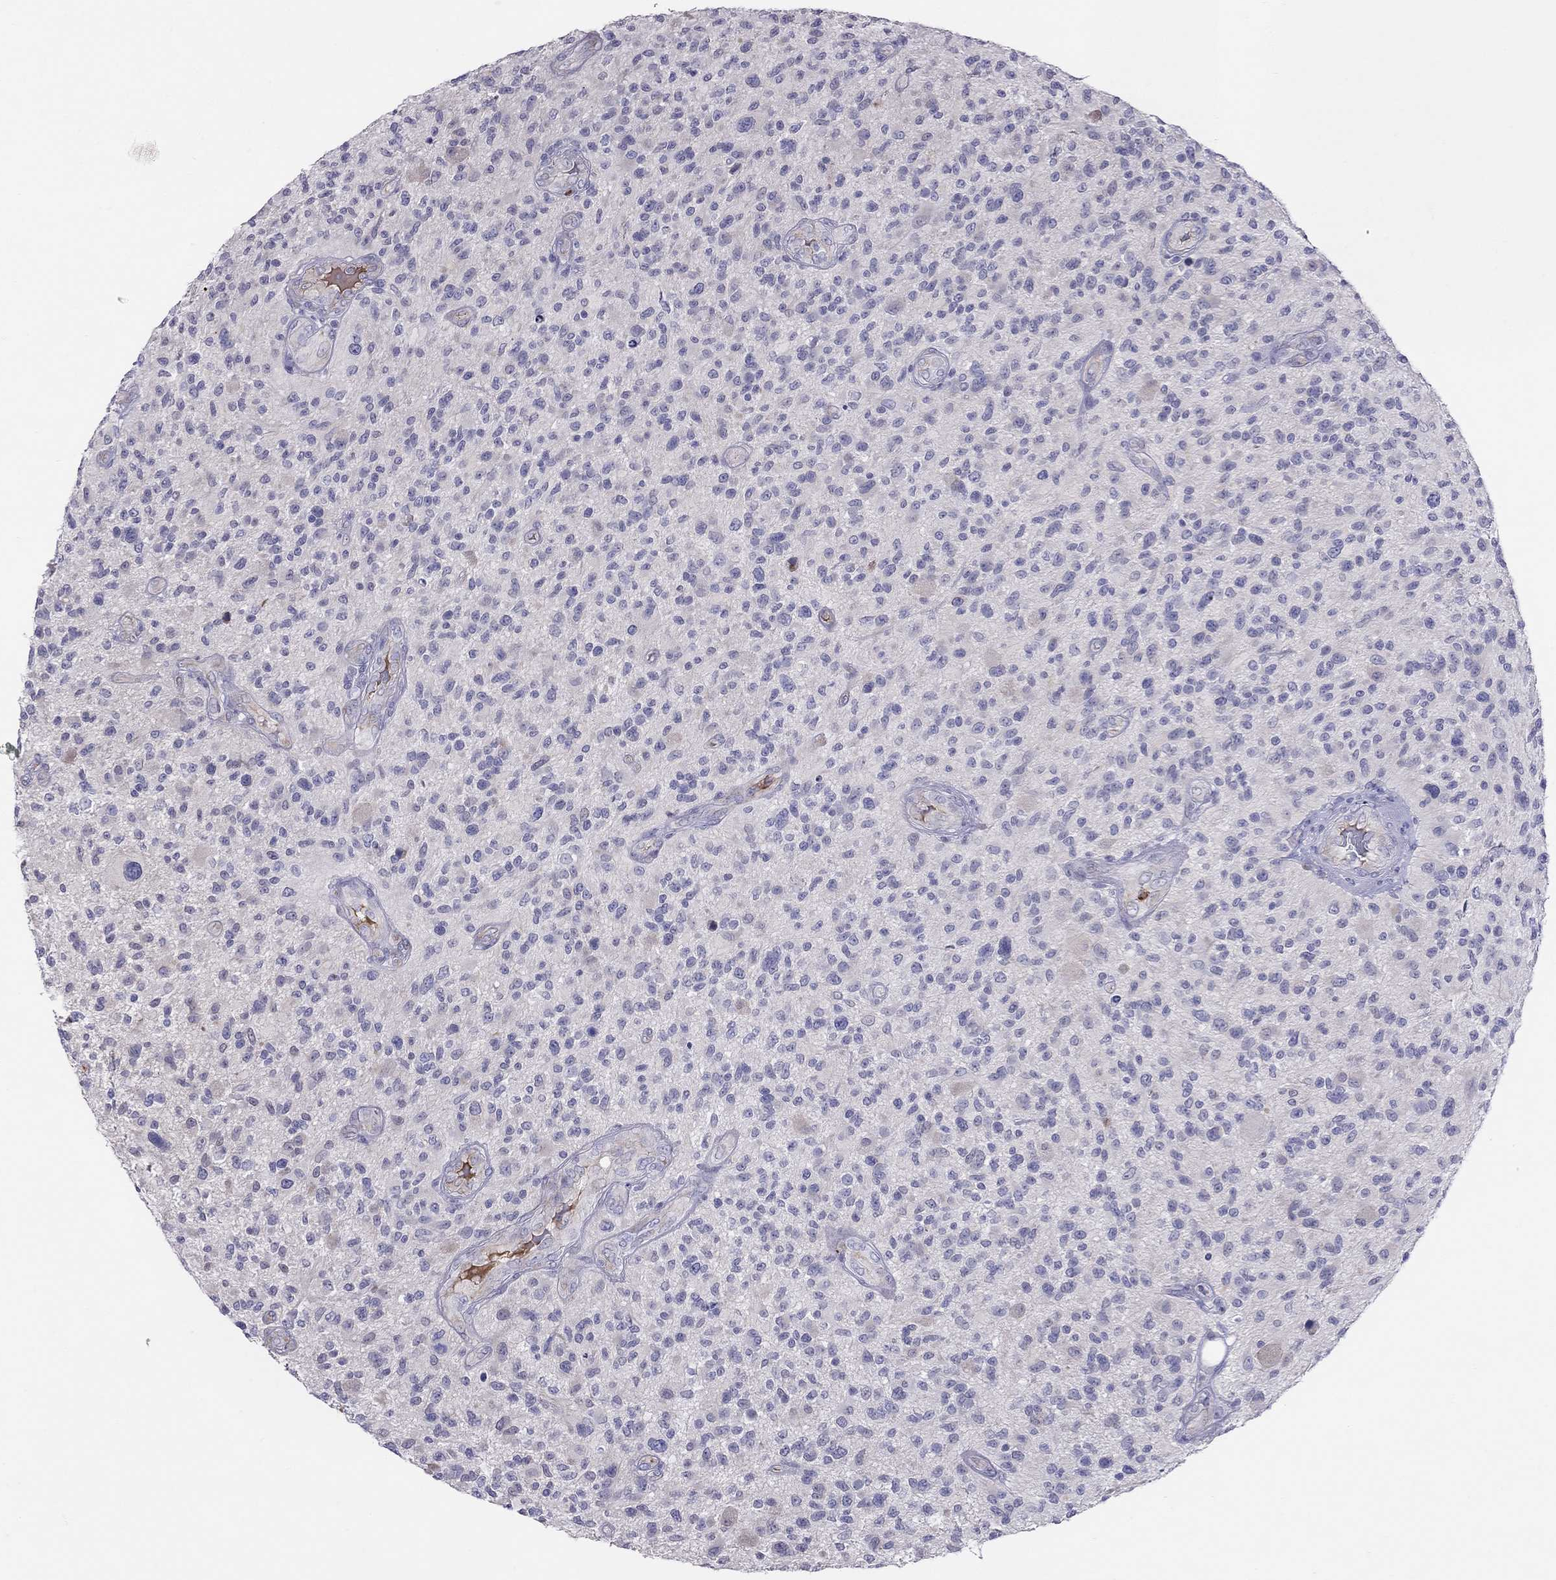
{"staining": {"intensity": "negative", "quantity": "none", "location": "none"}, "tissue": "glioma", "cell_type": "Tumor cells", "image_type": "cancer", "snomed": [{"axis": "morphology", "description": "Glioma, malignant, High grade"}, {"axis": "topography", "description": "Brain"}], "caption": "The photomicrograph displays no staining of tumor cells in malignant glioma (high-grade).", "gene": "SPINT4", "patient": {"sex": "male", "age": 47}}